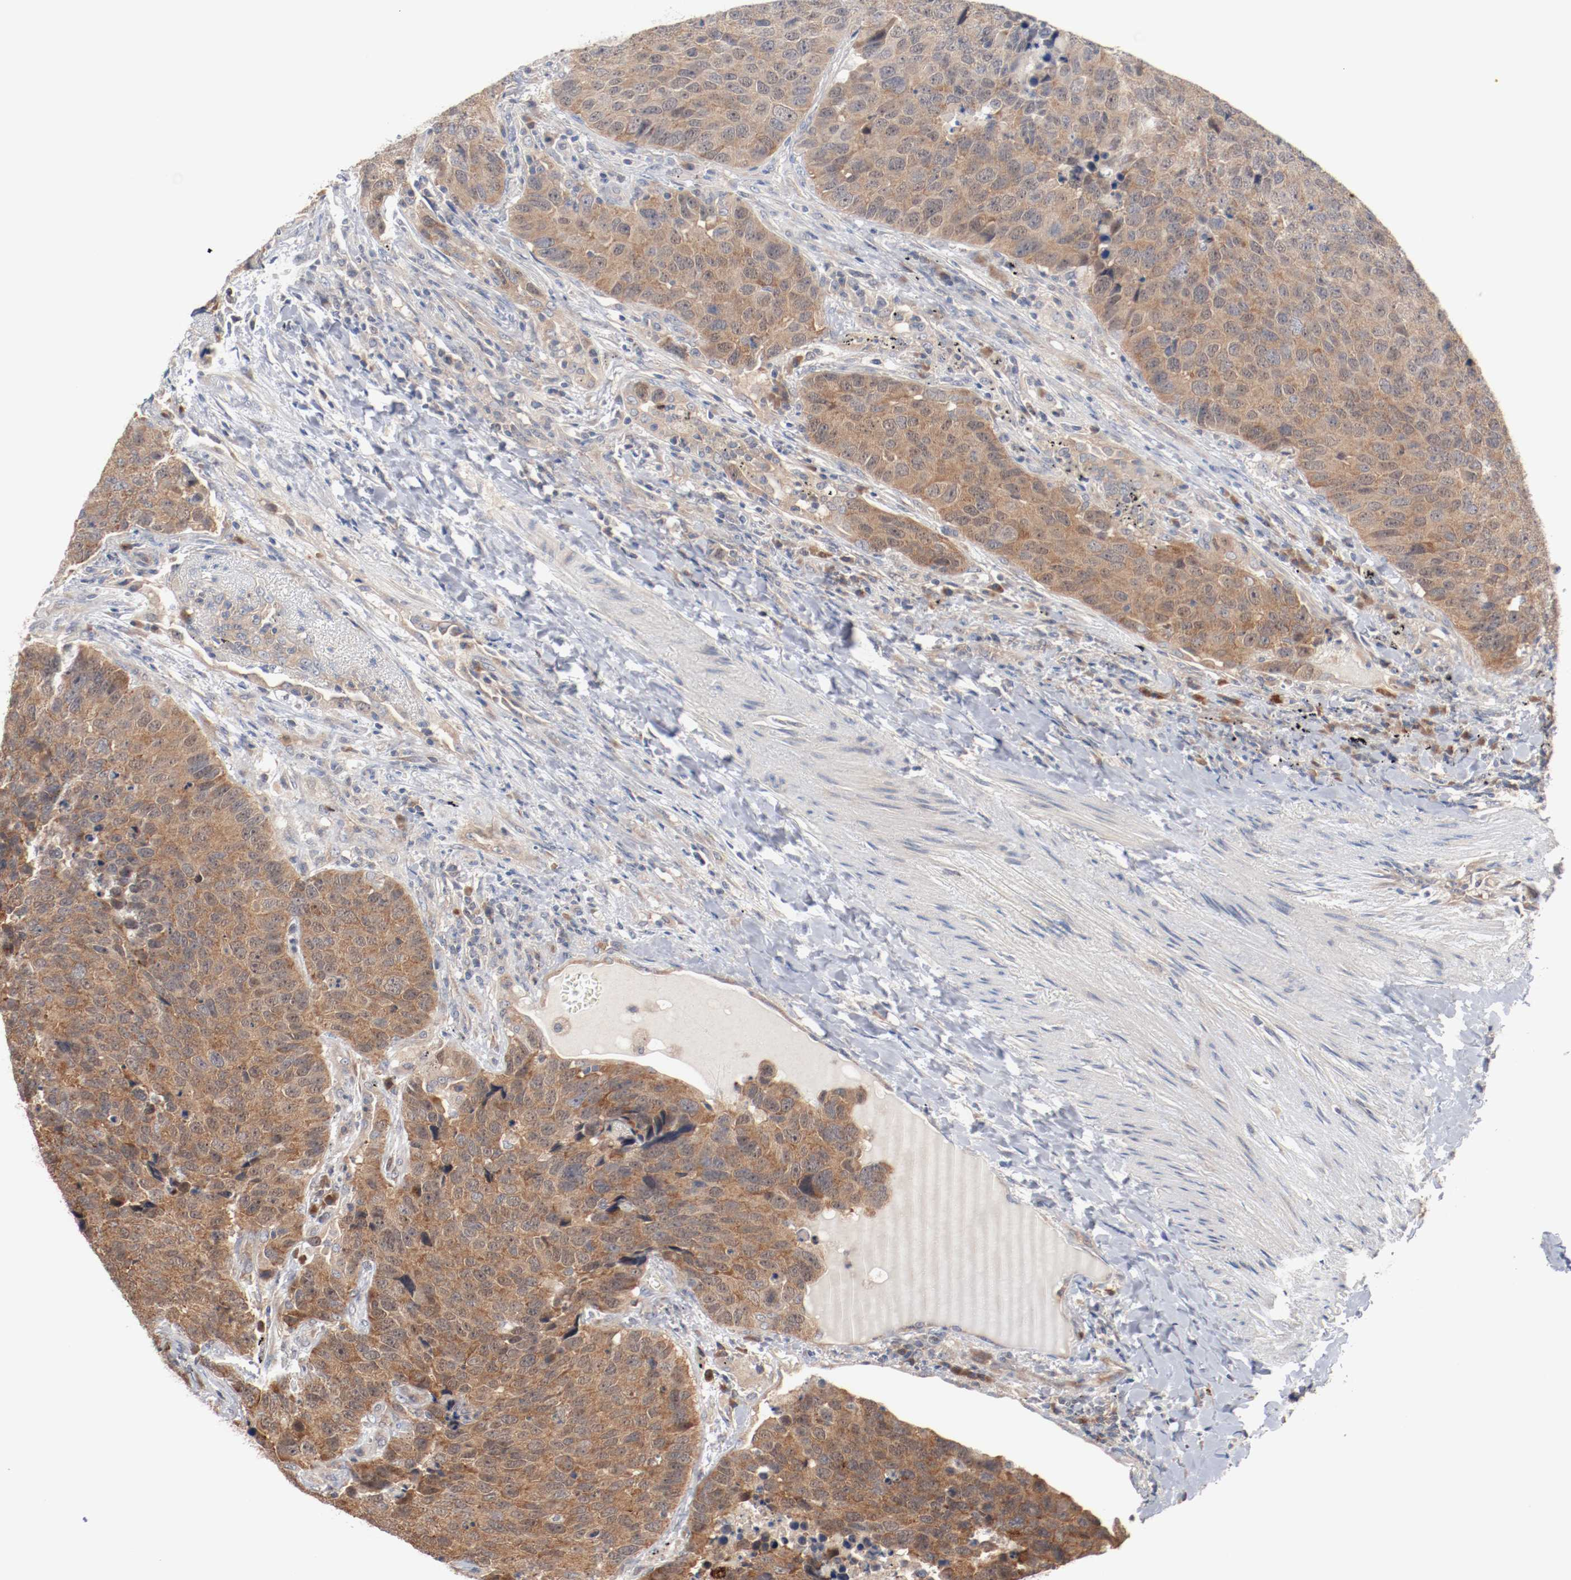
{"staining": {"intensity": "strong", "quantity": ">75%", "location": "cytoplasmic/membranous"}, "tissue": "carcinoid", "cell_type": "Tumor cells", "image_type": "cancer", "snomed": [{"axis": "morphology", "description": "Carcinoid, malignant, NOS"}, {"axis": "topography", "description": "Lung"}], "caption": "Tumor cells display high levels of strong cytoplasmic/membranous positivity in about >75% of cells in human malignant carcinoid. The staining was performed using DAB to visualize the protein expression in brown, while the nuclei were stained in blue with hematoxylin (Magnification: 20x).", "gene": "RNASE11", "patient": {"sex": "male", "age": 60}}